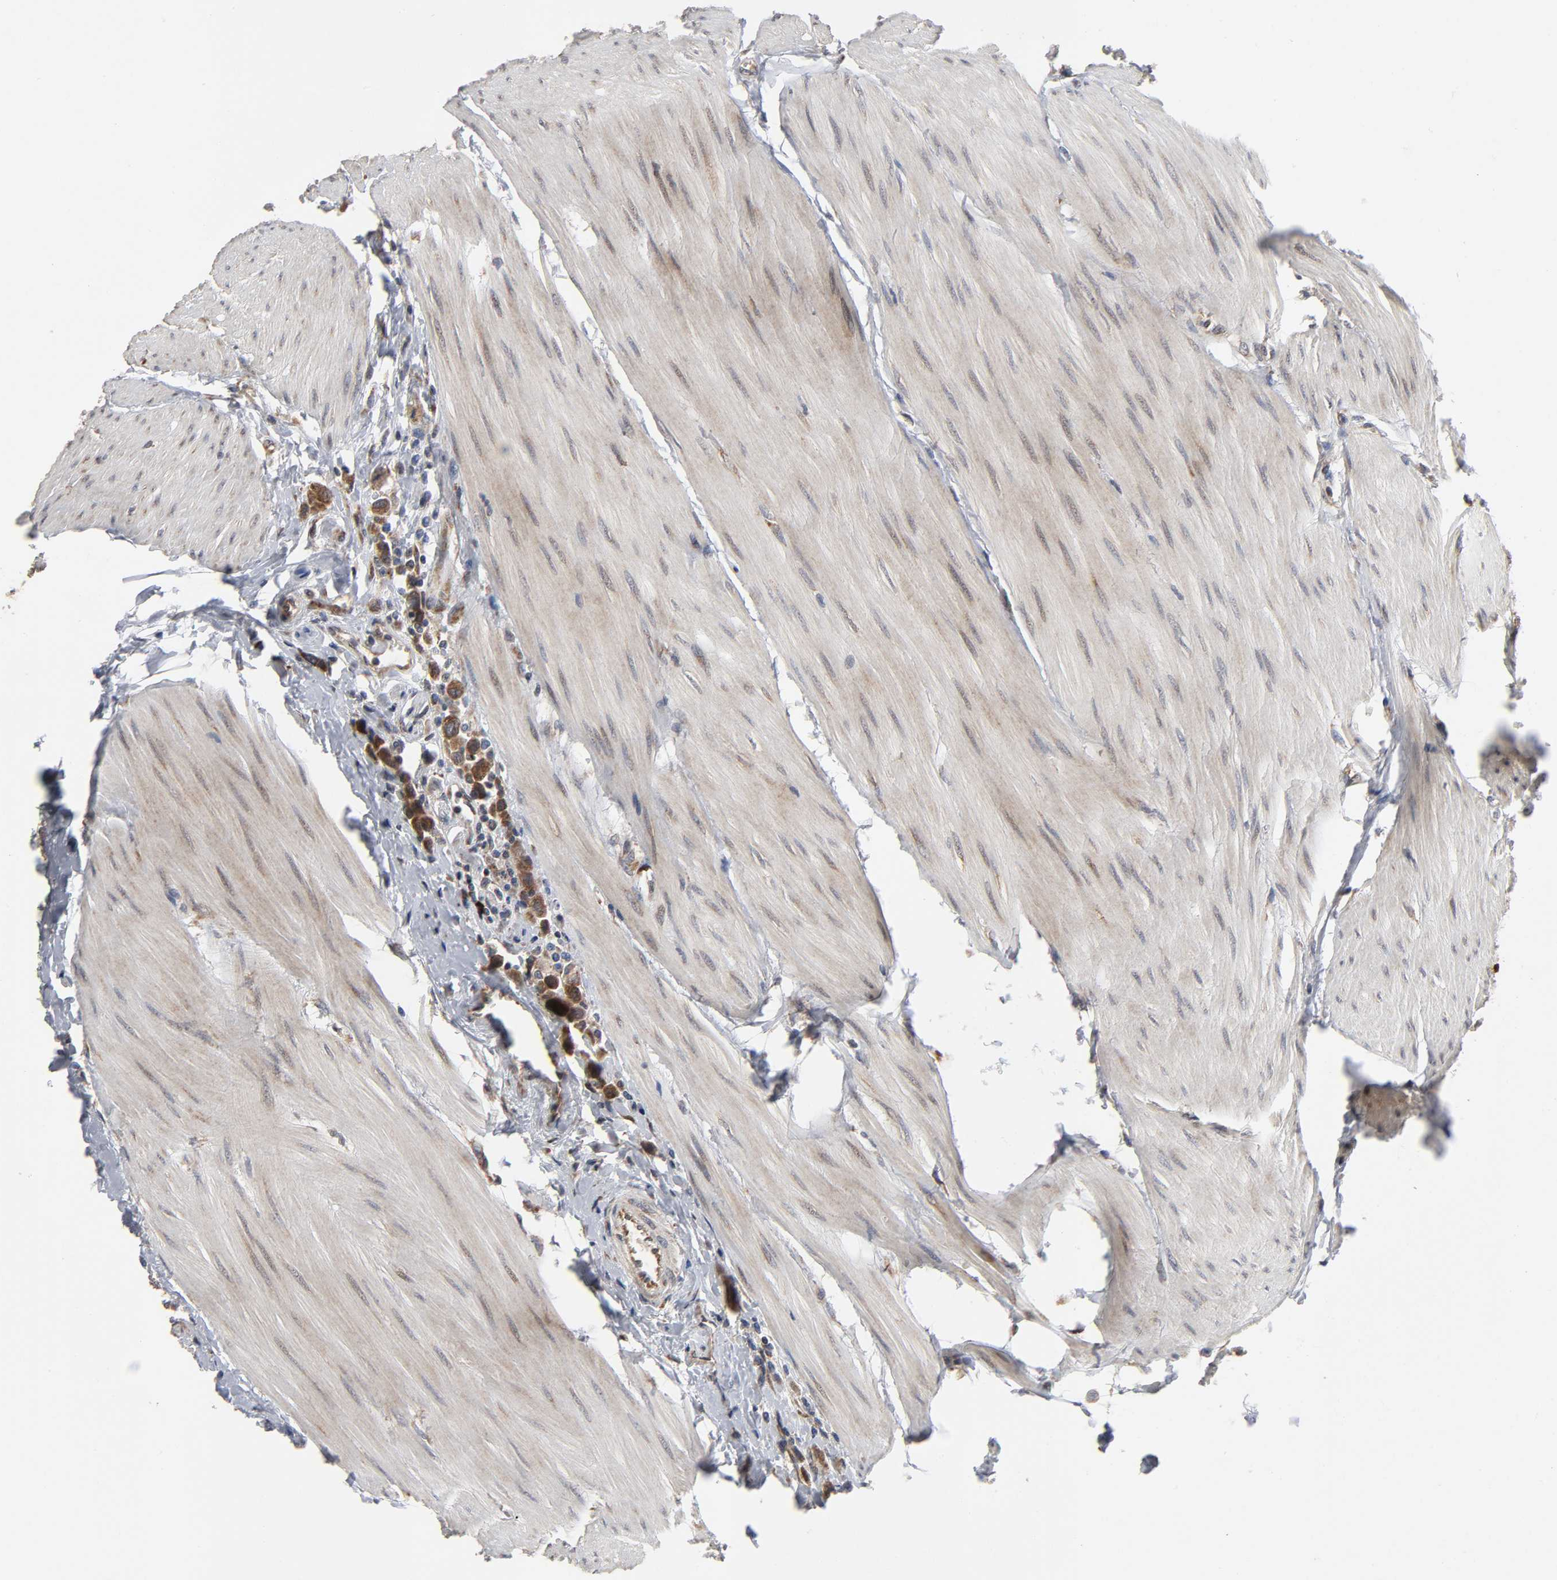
{"staining": {"intensity": "strong", "quantity": ">75%", "location": "cytoplasmic/membranous"}, "tissue": "urothelial cancer", "cell_type": "Tumor cells", "image_type": "cancer", "snomed": [{"axis": "morphology", "description": "Urothelial carcinoma, High grade"}, {"axis": "topography", "description": "Urinary bladder"}], "caption": "The photomicrograph displays staining of high-grade urothelial carcinoma, revealing strong cytoplasmic/membranous protein positivity (brown color) within tumor cells.", "gene": "SLC30A9", "patient": {"sex": "male", "age": 50}}